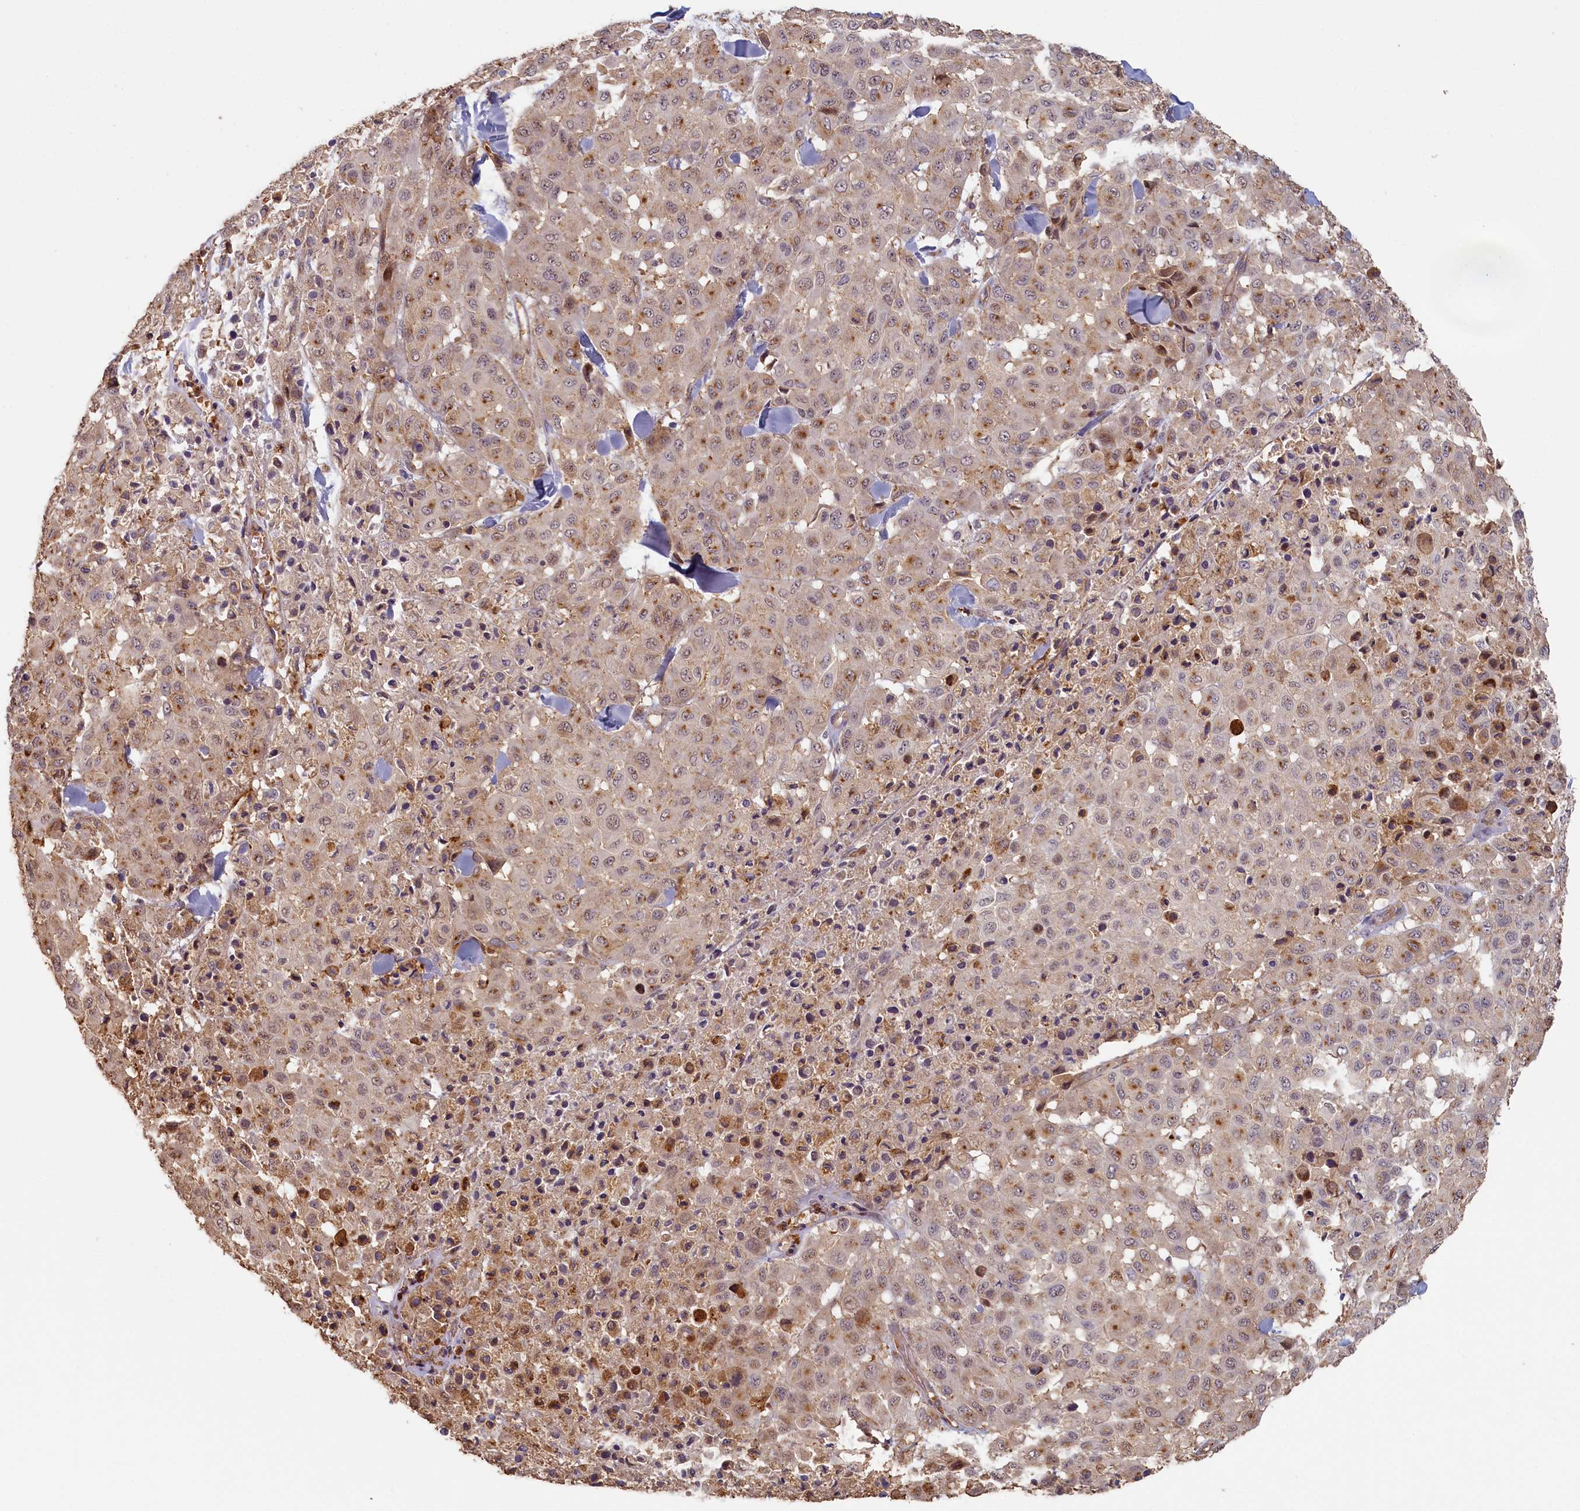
{"staining": {"intensity": "weak", "quantity": "<25%", "location": "nuclear"}, "tissue": "melanoma", "cell_type": "Tumor cells", "image_type": "cancer", "snomed": [{"axis": "morphology", "description": "Malignant melanoma, Metastatic site"}, {"axis": "topography", "description": "Skin"}], "caption": "Melanoma was stained to show a protein in brown. There is no significant positivity in tumor cells. Brightfield microscopy of immunohistochemistry stained with DAB (3,3'-diaminobenzidine) (brown) and hematoxylin (blue), captured at high magnification.", "gene": "STX16", "patient": {"sex": "female", "age": 81}}